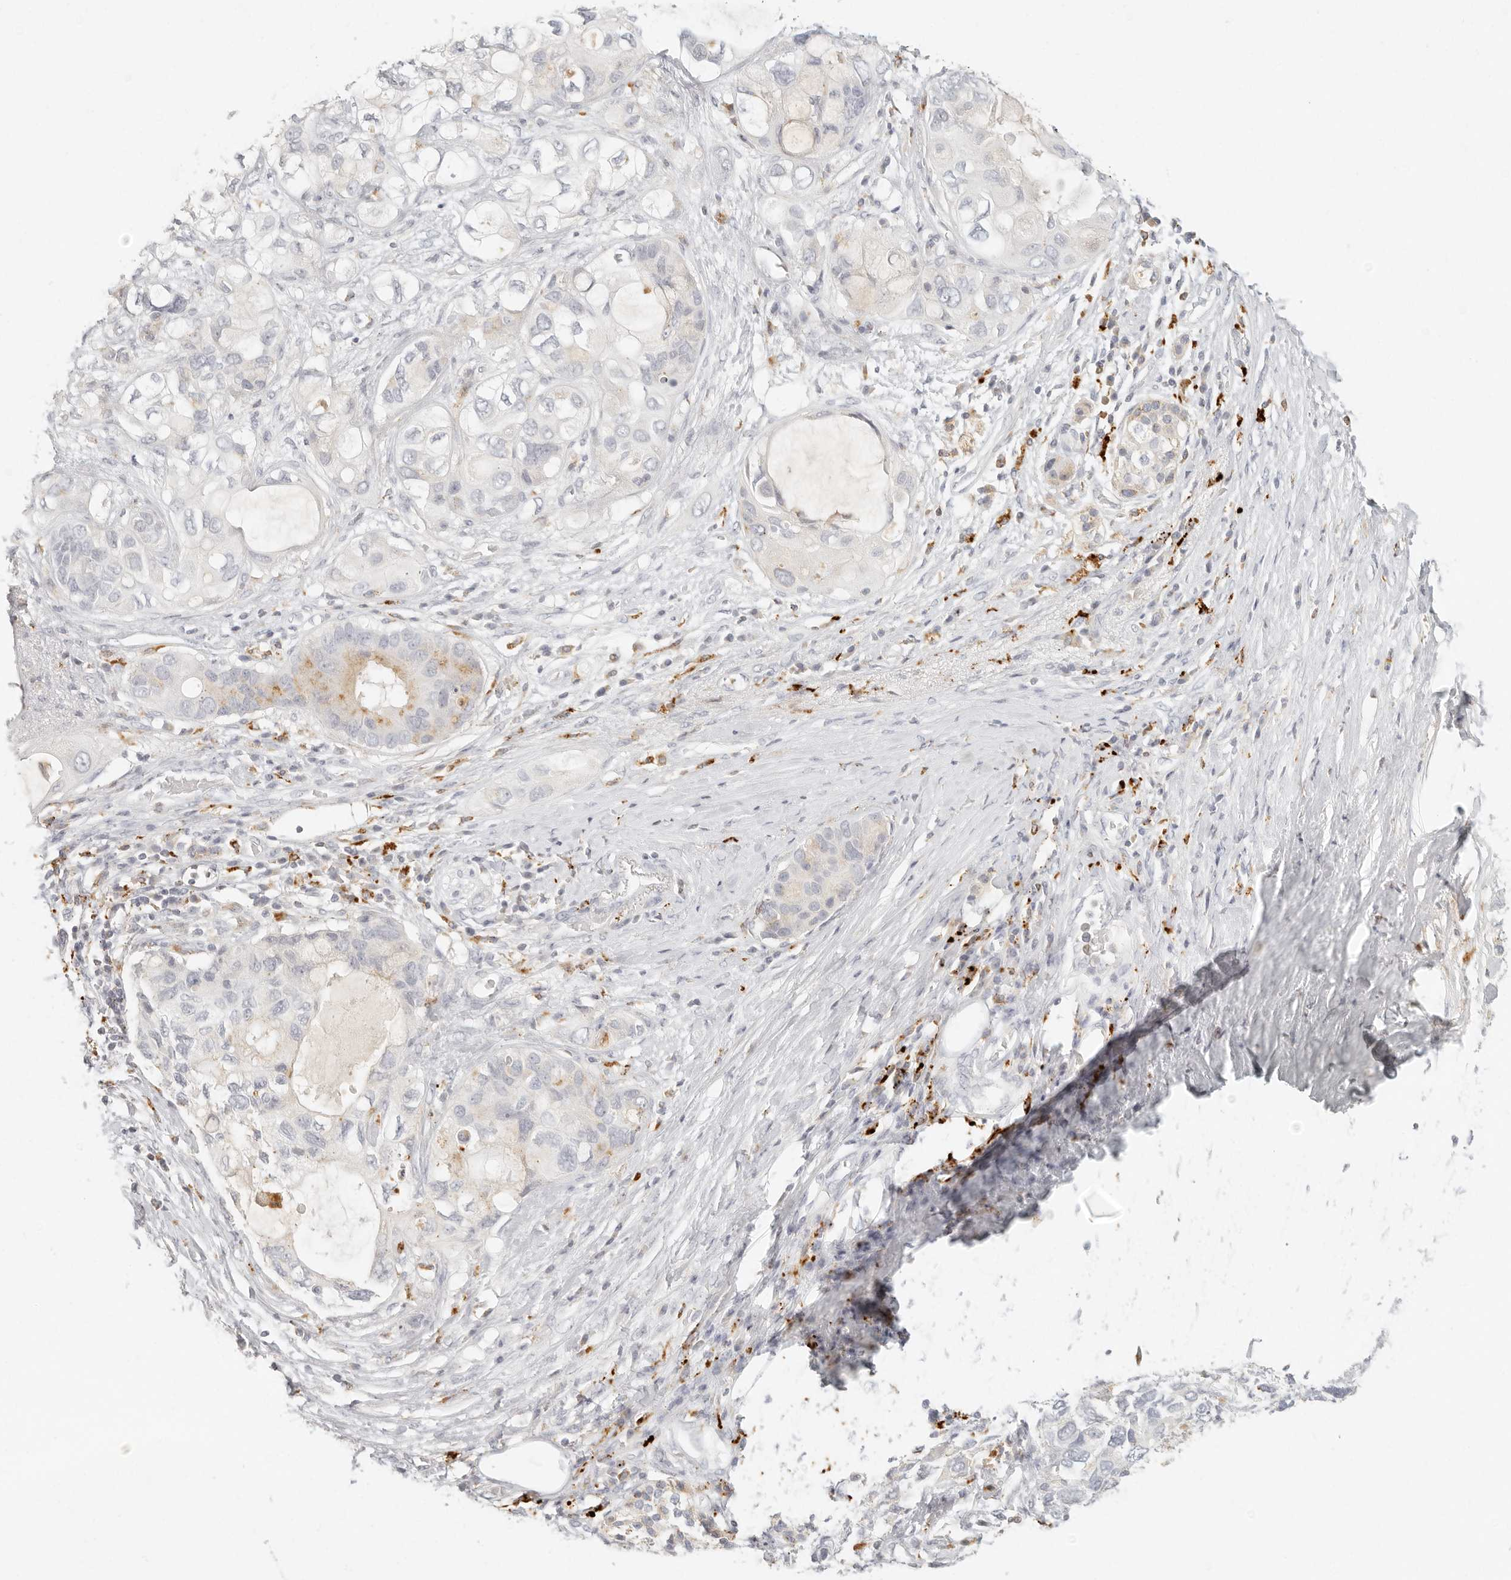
{"staining": {"intensity": "moderate", "quantity": "<25%", "location": "cytoplasmic/membranous"}, "tissue": "pancreatic cancer", "cell_type": "Tumor cells", "image_type": "cancer", "snomed": [{"axis": "morphology", "description": "Adenocarcinoma, NOS"}, {"axis": "topography", "description": "Pancreas"}], "caption": "Adenocarcinoma (pancreatic) stained for a protein (brown) shows moderate cytoplasmic/membranous positive positivity in approximately <25% of tumor cells.", "gene": "RNASET2", "patient": {"sex": "female", "age": 56}}